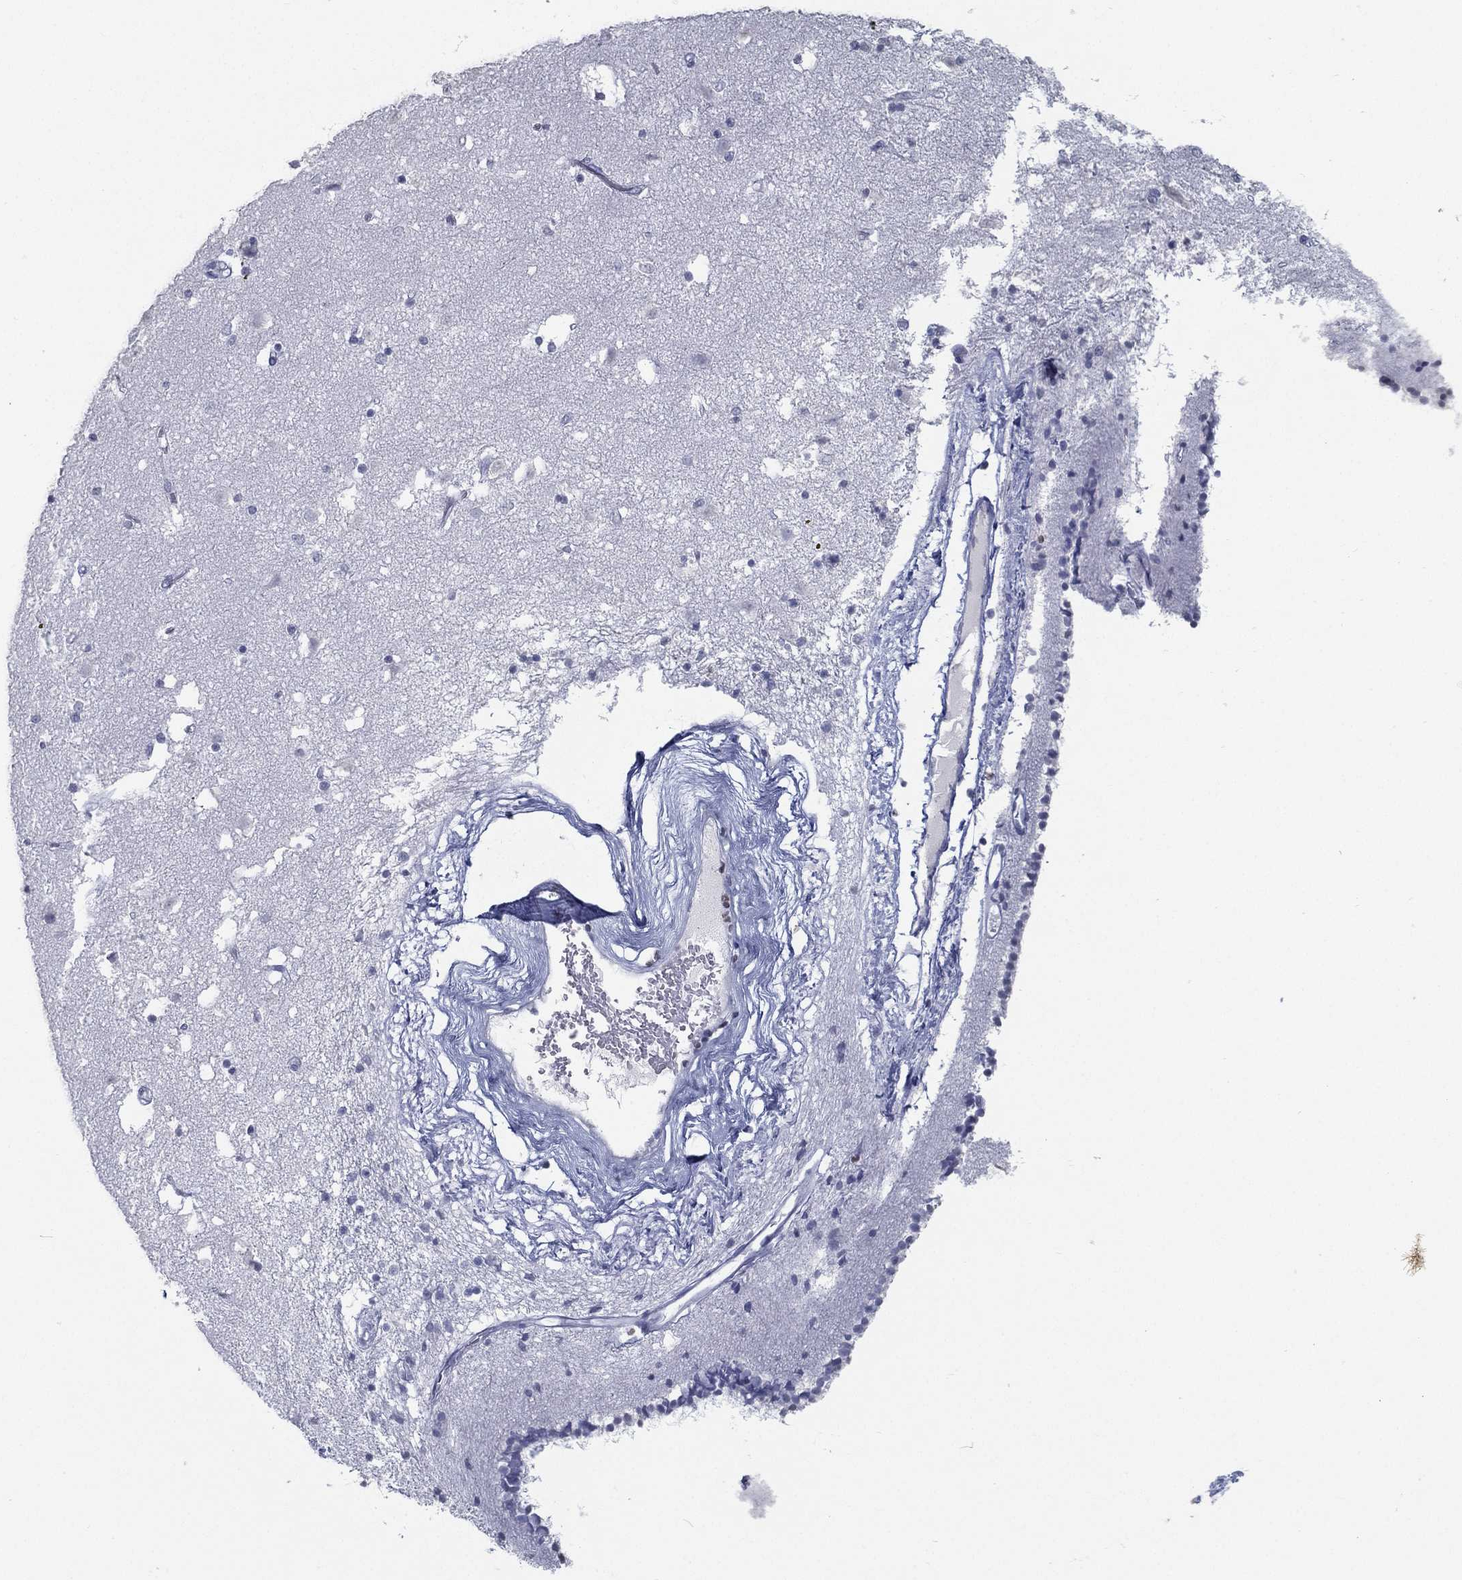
{"staining": {"intensity": "negative", "quantity": "none", "location": "none"}, "tissue": "caudate", "cell_type": "Glial cells", "image_type": "normal", "snomed": [{"axis": "morphology", "description": "Normal tissue, NOS"}, {"axis": "topography", "description": "Lateral ventricle wall"}], "caption": "This is an immunohistochemistry photomicrograph of unremarkable human caudate. There is no expression in glial cells.", "gene": "PYHIN1", "patient": {"sex": "female", "age": 71}}